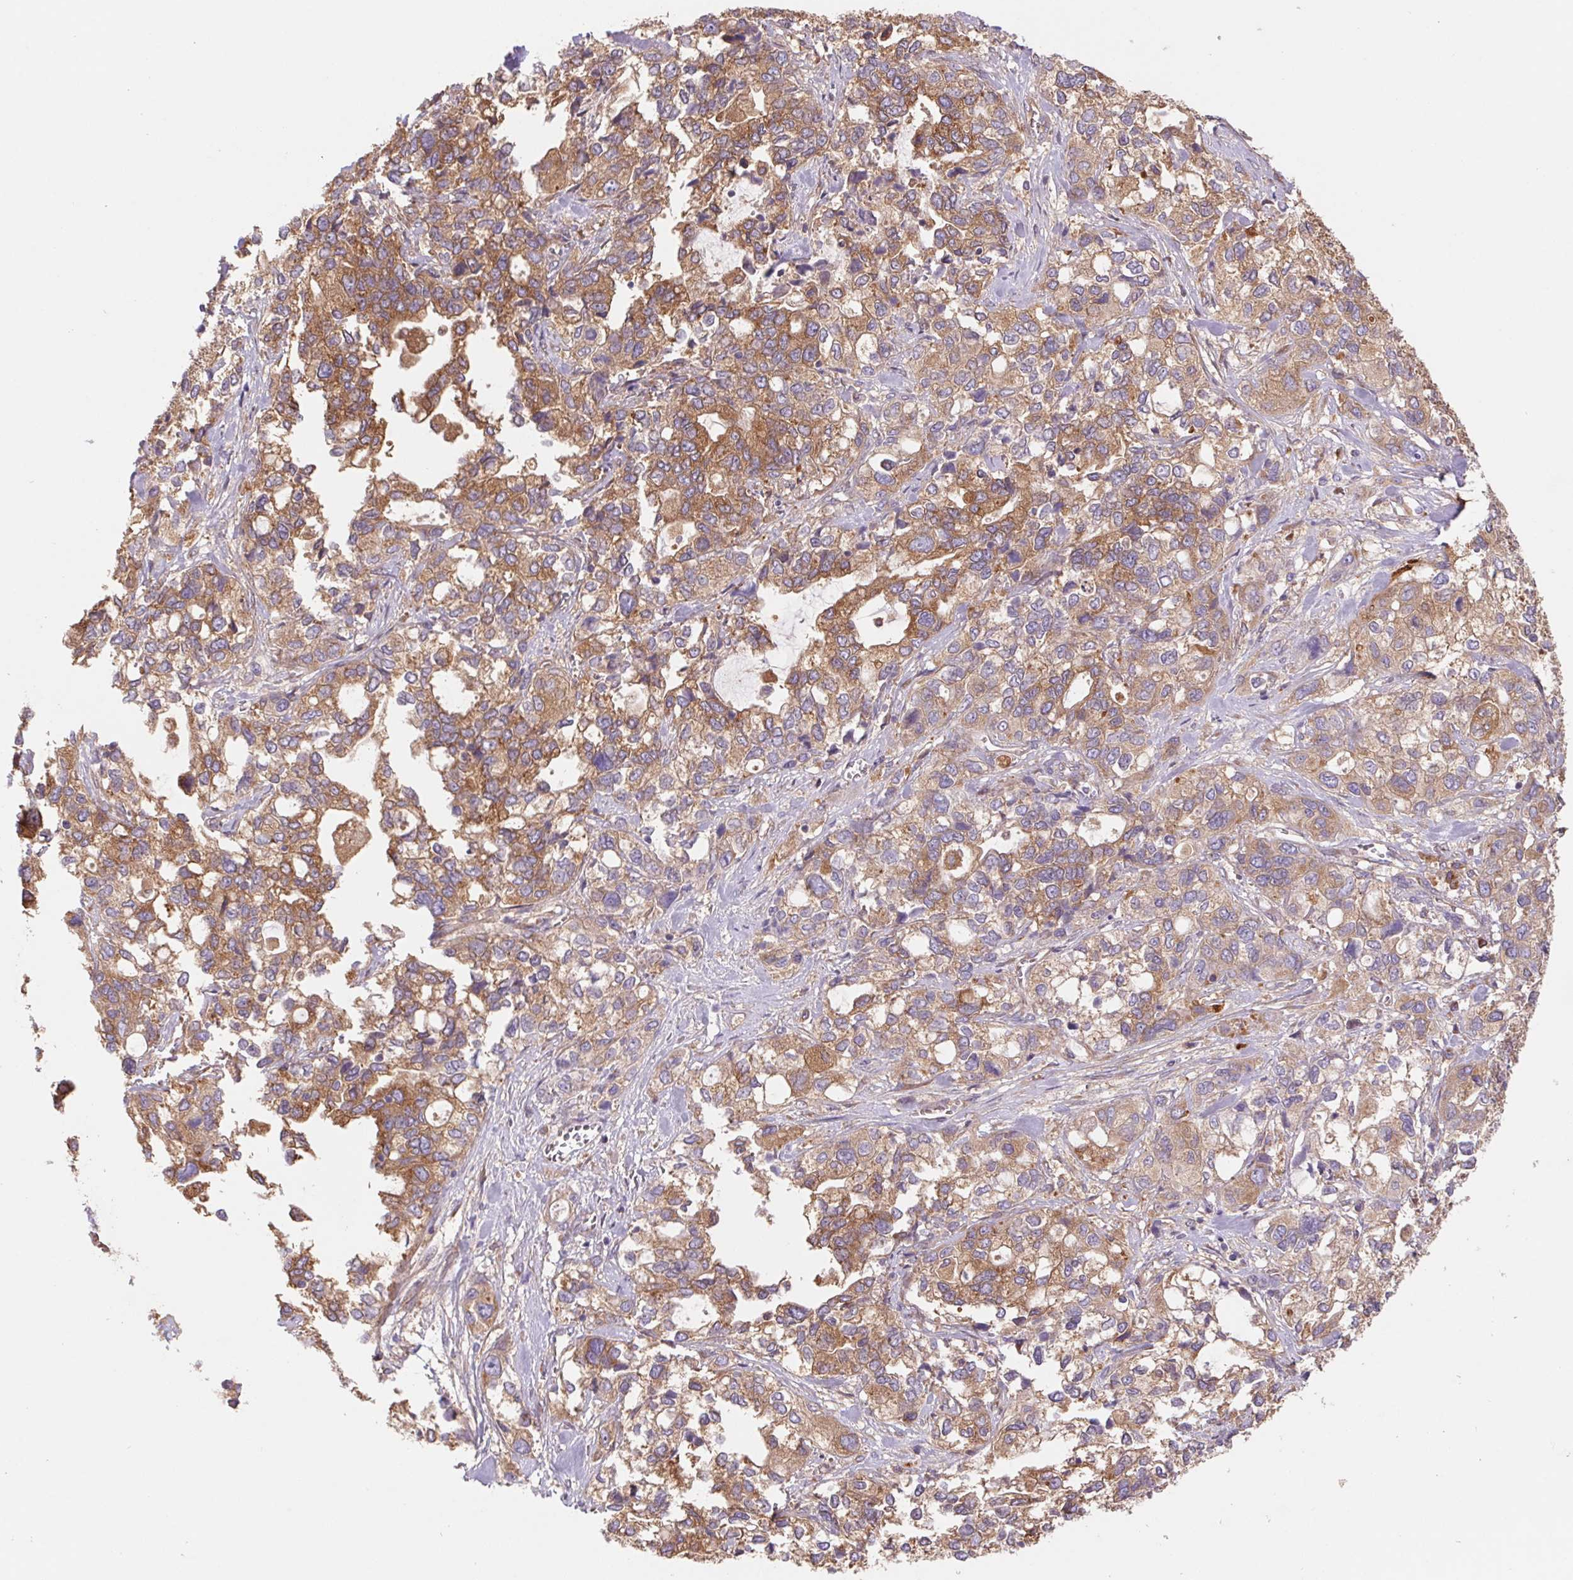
{"staining": {"intensity": "moderate", "quantity": ">75%", "location": "cytoplasmic/membranous"}, "tissue": "stomach cancer", "cell_type": "Tumor cells", "image_type": "cancer", "snomed": [{"axis": "morphology", "description": "Adenocarcinoma, NOS"}, {"axis": "topography", "description": "Stomach, upper"}], "caption": "Tumor cells exhibit moderate cytoplasmic/membranous positivity in about >75% of cells in adenocarcinoma (stomach). (DAB IHC, brown staining for protein, blue staining for nuclei).", "gene": "RAB1A", "patient": {"sex": "female", "age": 81}}